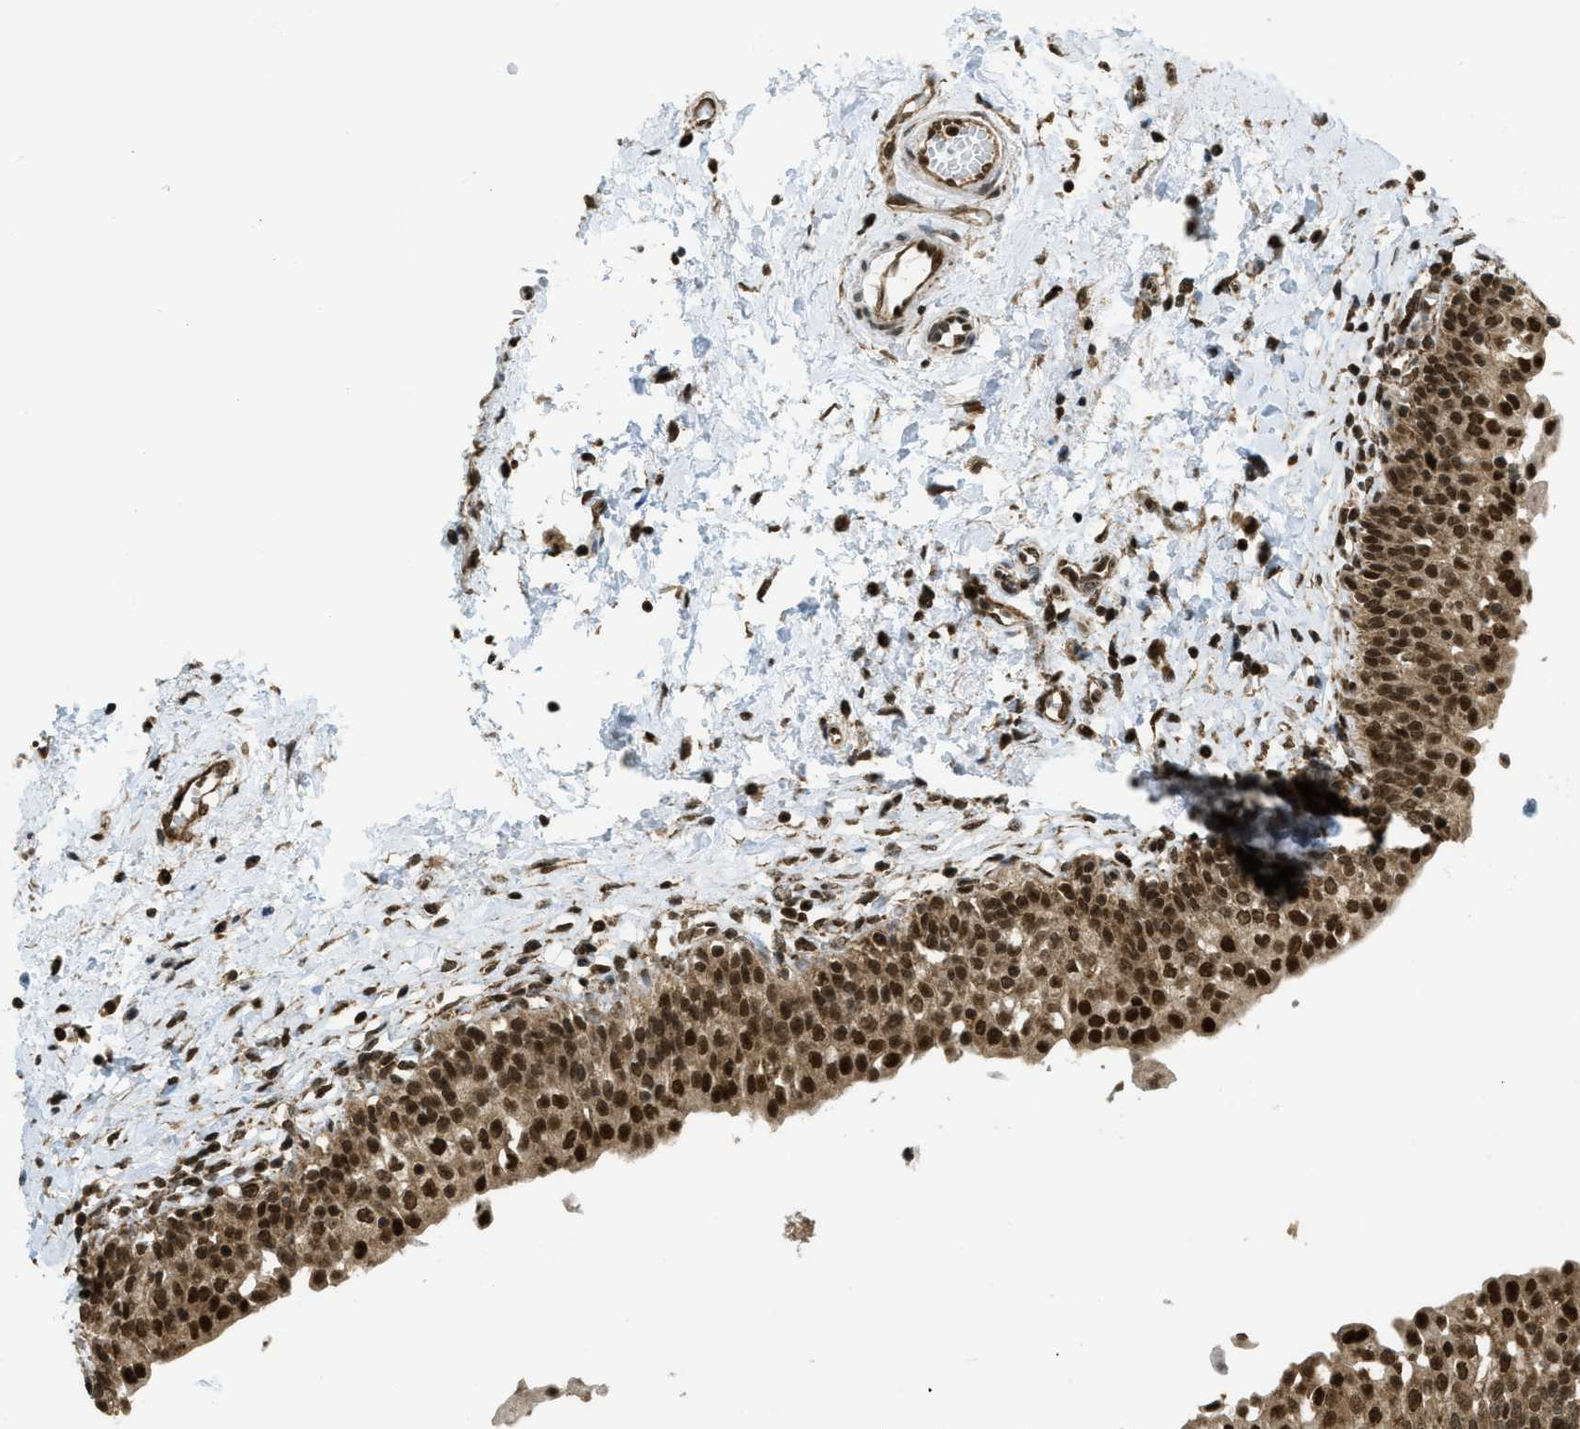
{"staining": {"intensity": "strong", "quantity": ">75%", "location": "cytoplasmic/membranous,nuclear"}, "tissue": "urinary bladder", "cell_type": "Urothelial cells", "image_type": "normal", "snomed": [{"axis": "morphology", "description": "Normal tissue, NOS"}, {"axis": "topography", "description": "Urinary bladder"}], "caption": "High-magnification brightfield microscopy of unremarkable urinary bladder stained with DAB (brown) and counterstained with hematoxylin (blue). urothelial cells exhibit strong cytoplasmic/membranous,nuclear staining is appreciated in about>75% of cells. (DAB IHC, brown staining for protein, blue staining for nuclei).", "gene": "TNPO1", "patient": {"sex": "male", "age": 55}}